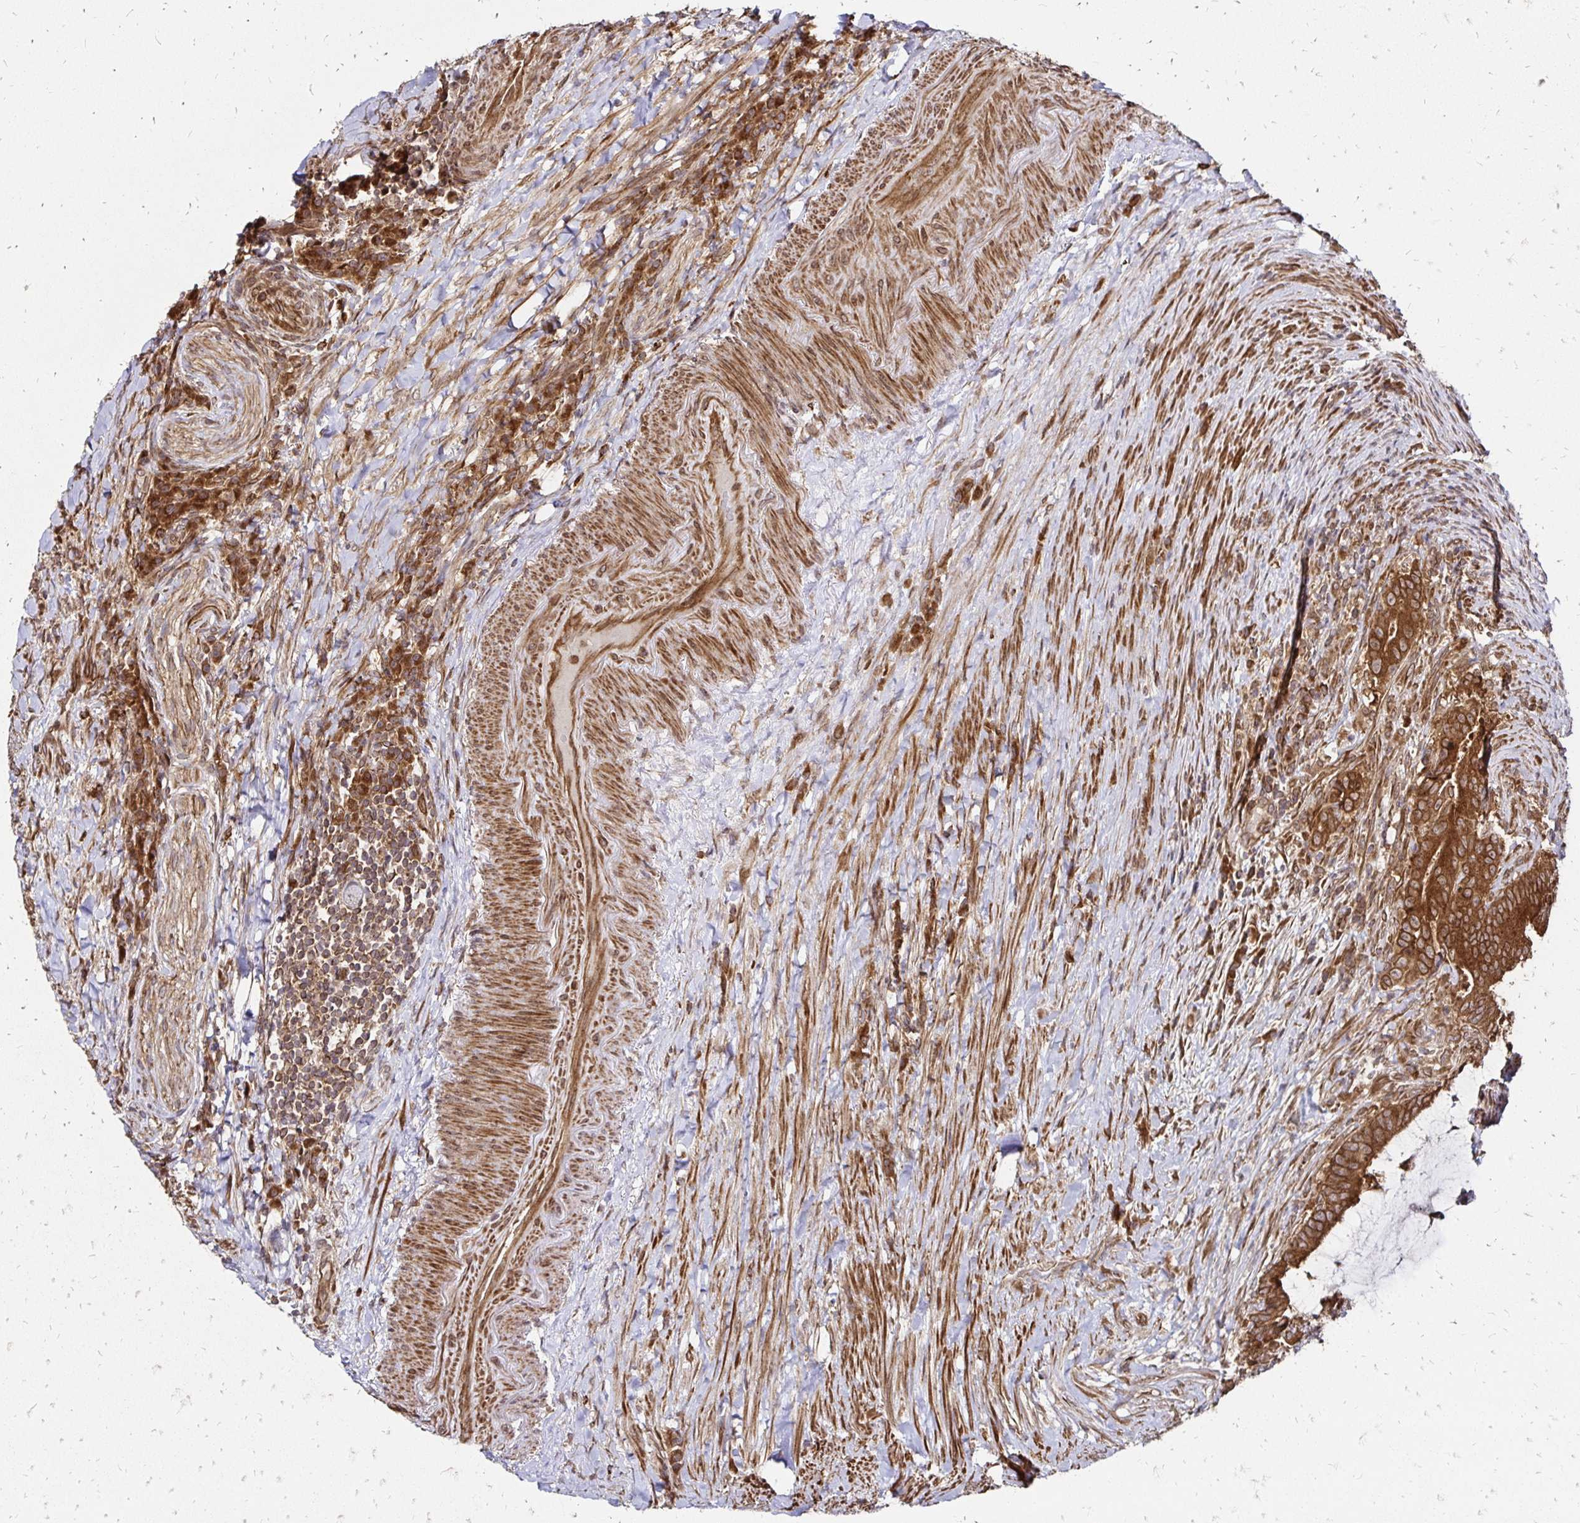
{"staining": {"intensity": "strong", "quantity": ">75%", "location": "cytoplasmic/membranous"}, "tissue": "colorectal cancer", "cell_type": "Tumor cells", "image_type": "cancer", "snomed": [{"axis": "morphology", "description": "Adenocarcinoma, NOS"}, {"axis": "topography", "description": "Colon"}], "caption": "A micrograph showing strong cytoplasmic/membranous staining in approximately >75% of tumor cells in colorectal adenocarcinoma, as visualized by brown immunohistochemical staining.", "gene": "ZW10", "patient": {"sex": "female", "age": 43}}